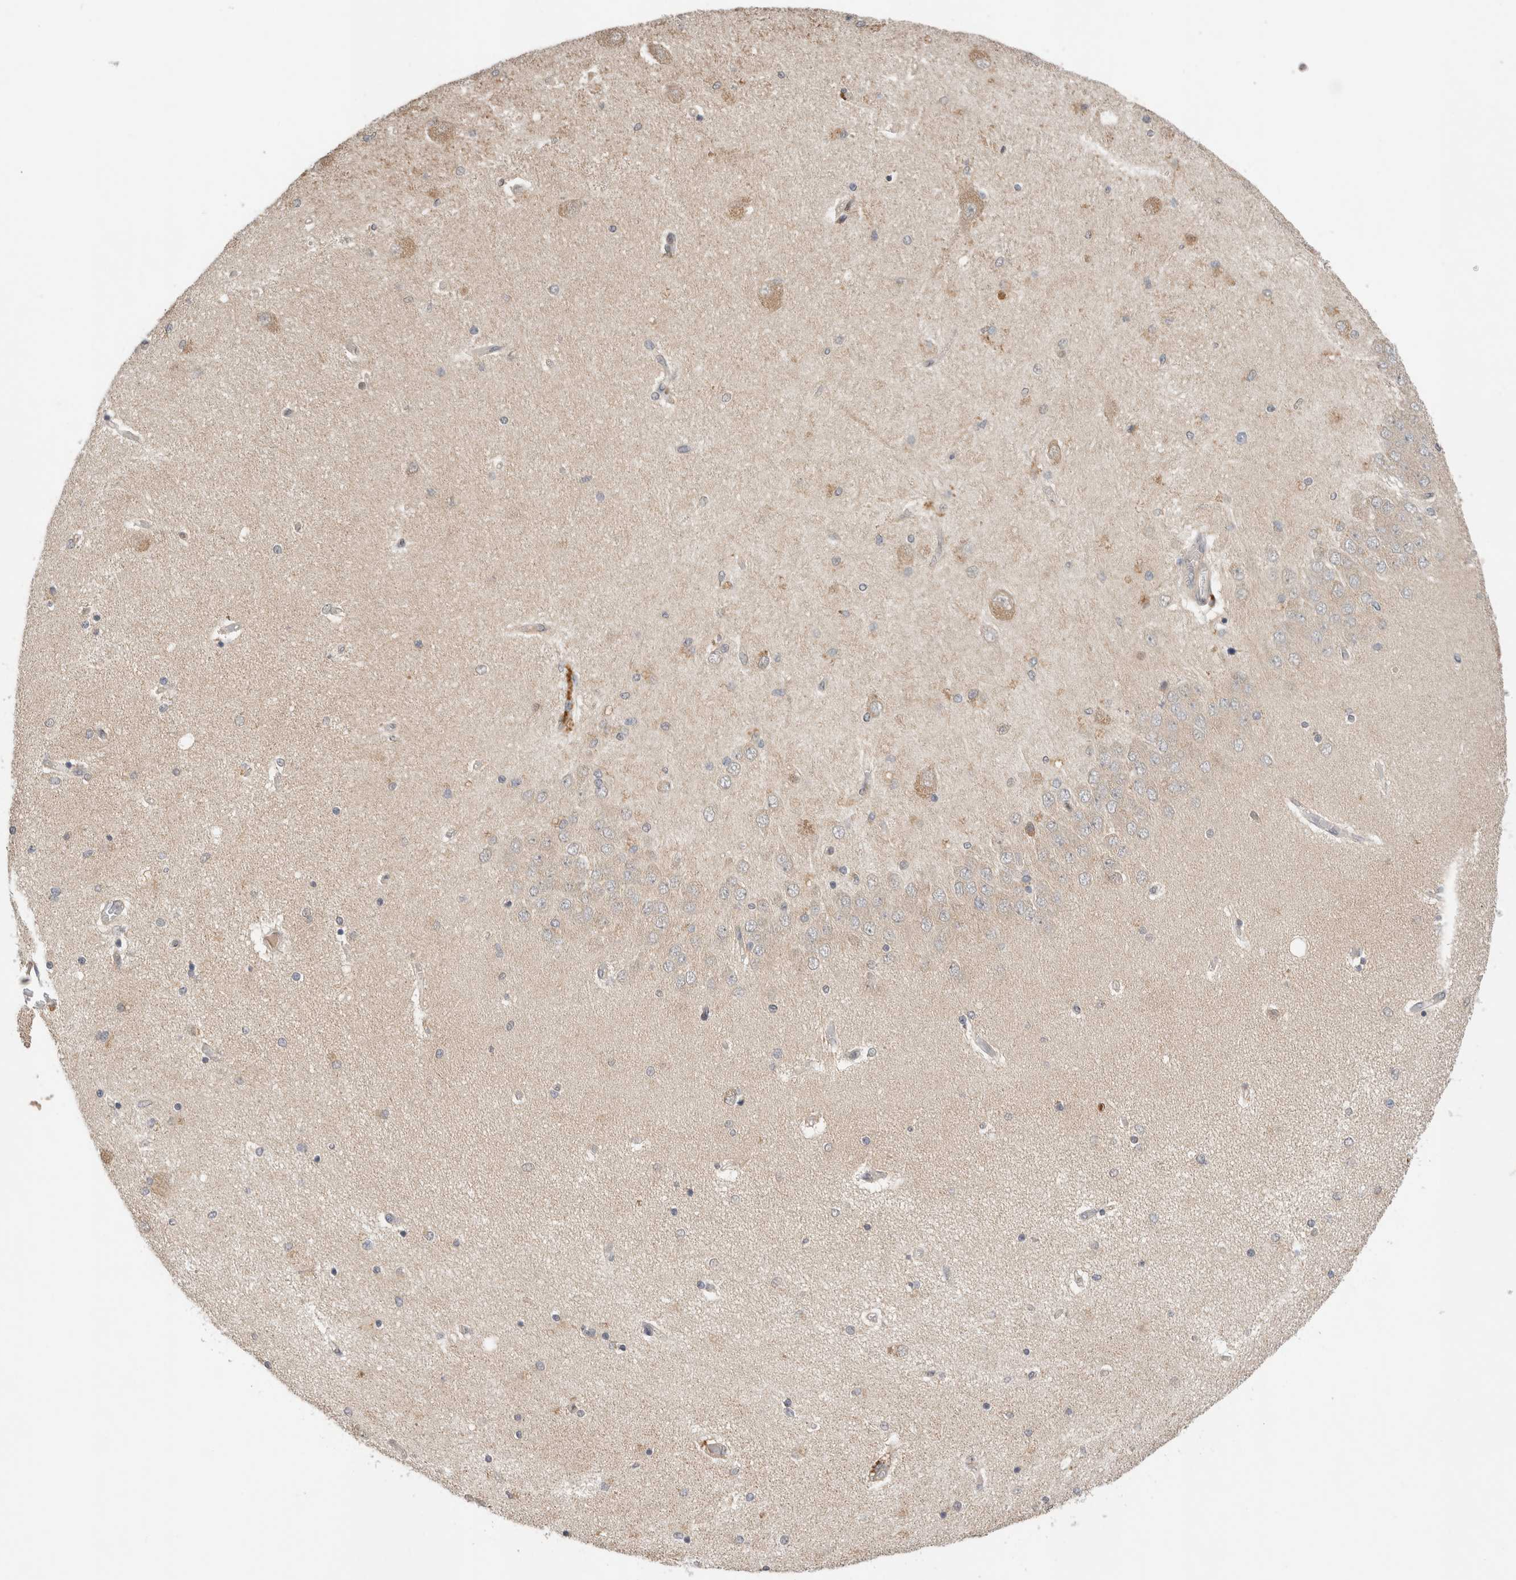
{"staining": {"intensity": "weak", "quantity": "<25%", "location": "cytoplasmic/membranous"}, "tissue": "hippocampus", "cell_type": "Glial cells", "image_type": "normal", "snomed": [{"axis": "morphology", "description": "Normal tissue, NOS"}, {"axis": "topography", "description": "Hippocampus"}], "caption": "Normal hippocampus was stained to show a protein in brown. There is no significant staining in glial cells. Brightfield microscopy of immunohistochemistry stained with DAB (3,3'-diaminobenzidine) (brown) and hematoxylin (blue), captured at high magnification.", "gene": "SGK1", "patient": {"sex": "female", "age": 54}}